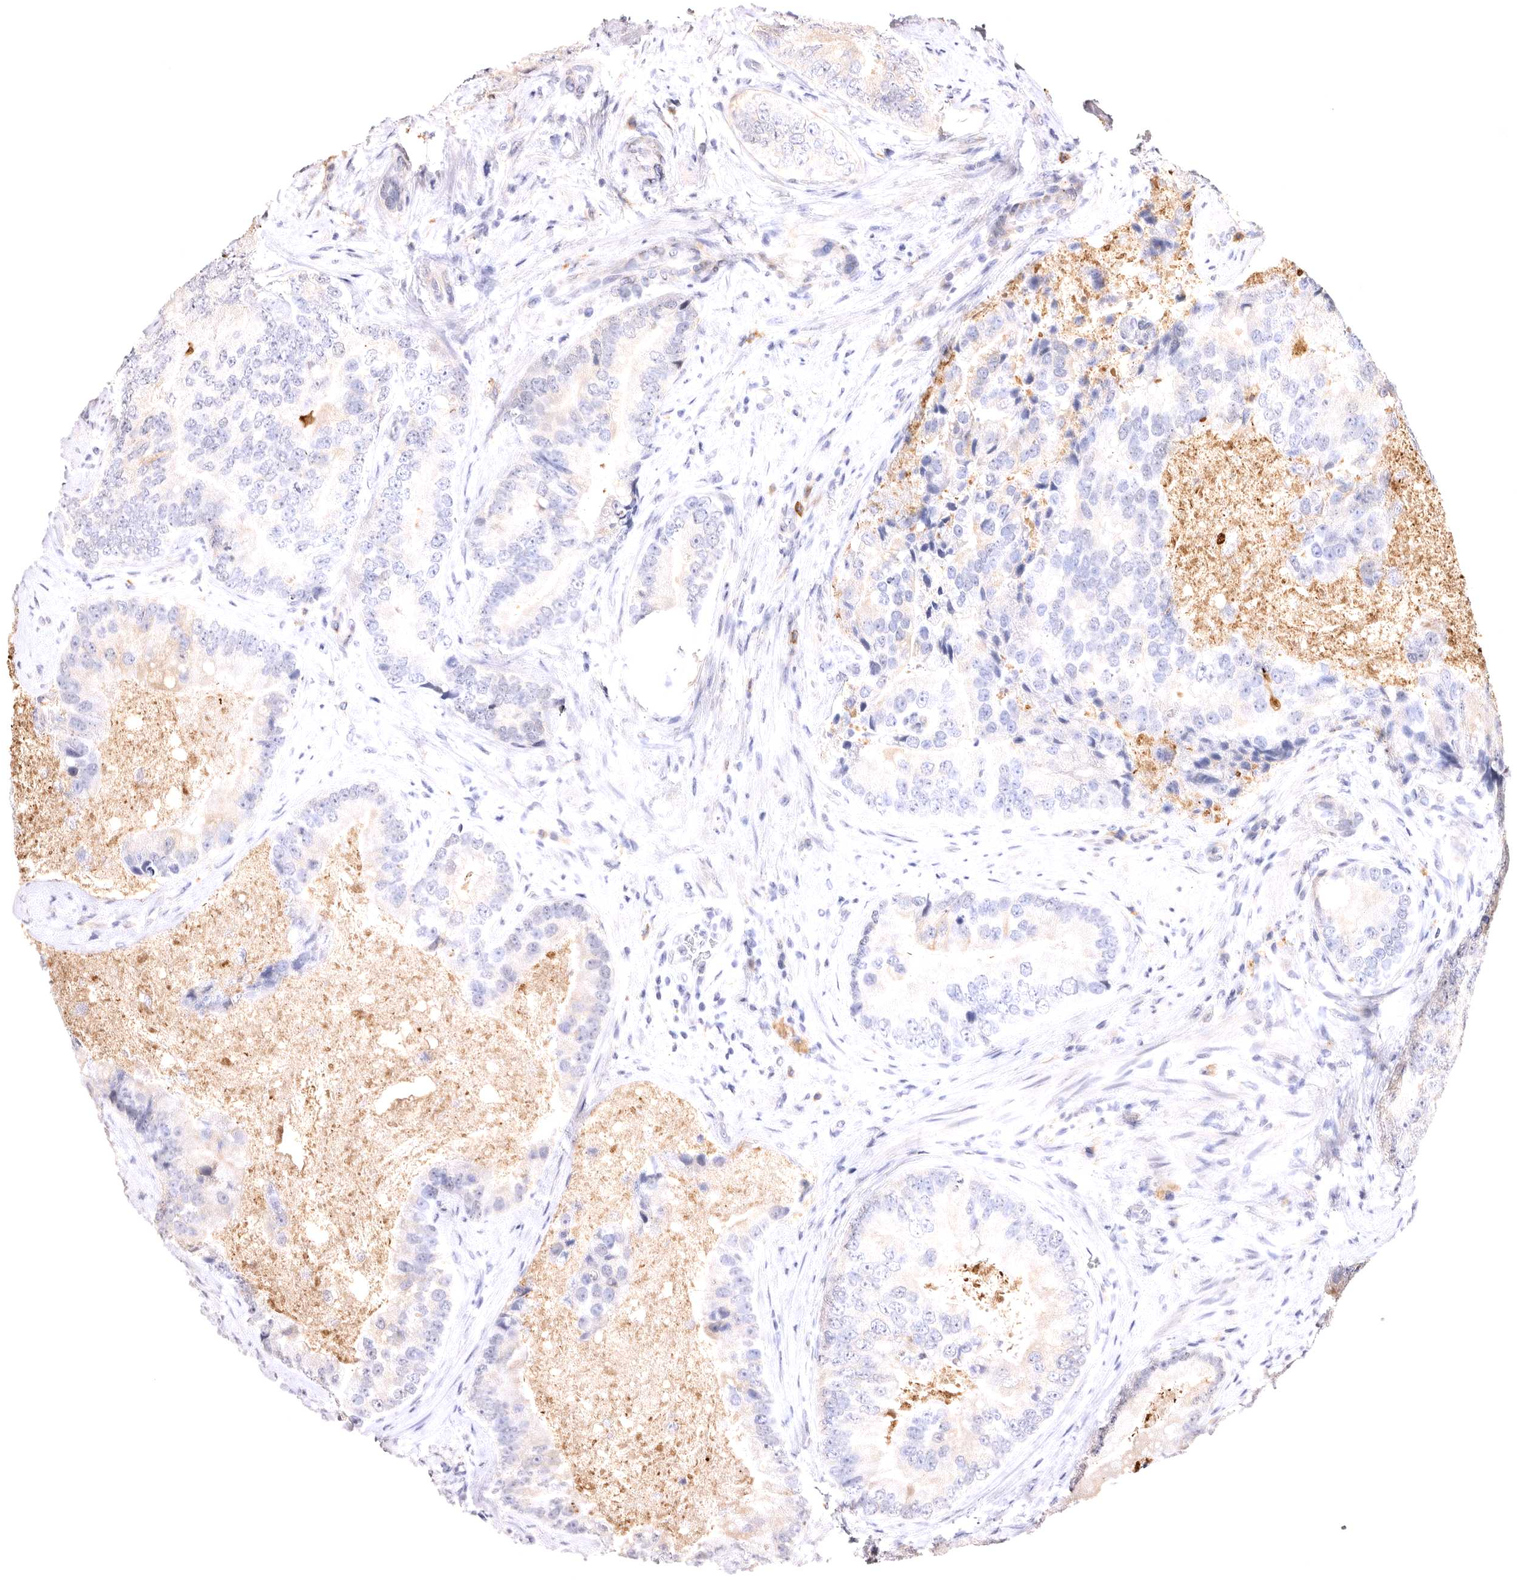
{"staining": {"intensity": "negative", "quantity": "none", "location": "none"}, "tissue": "prostate cancer", "cell_type": "Tumor cells", "image_type": "cancer", "snomed": [{"axis": "morphology", "description": "Adenocarcinoma, High grade"}, {"axis": "topography", "description": "Prostate"}], "caption": "This is a histopathology image of immunohistochemistry staining of adenocarcinoma (high-grade) (prostate), which shows no positivity in tumor cells.", "gene": "VPS45", "patient": {"sex": "male", "age": 70}}